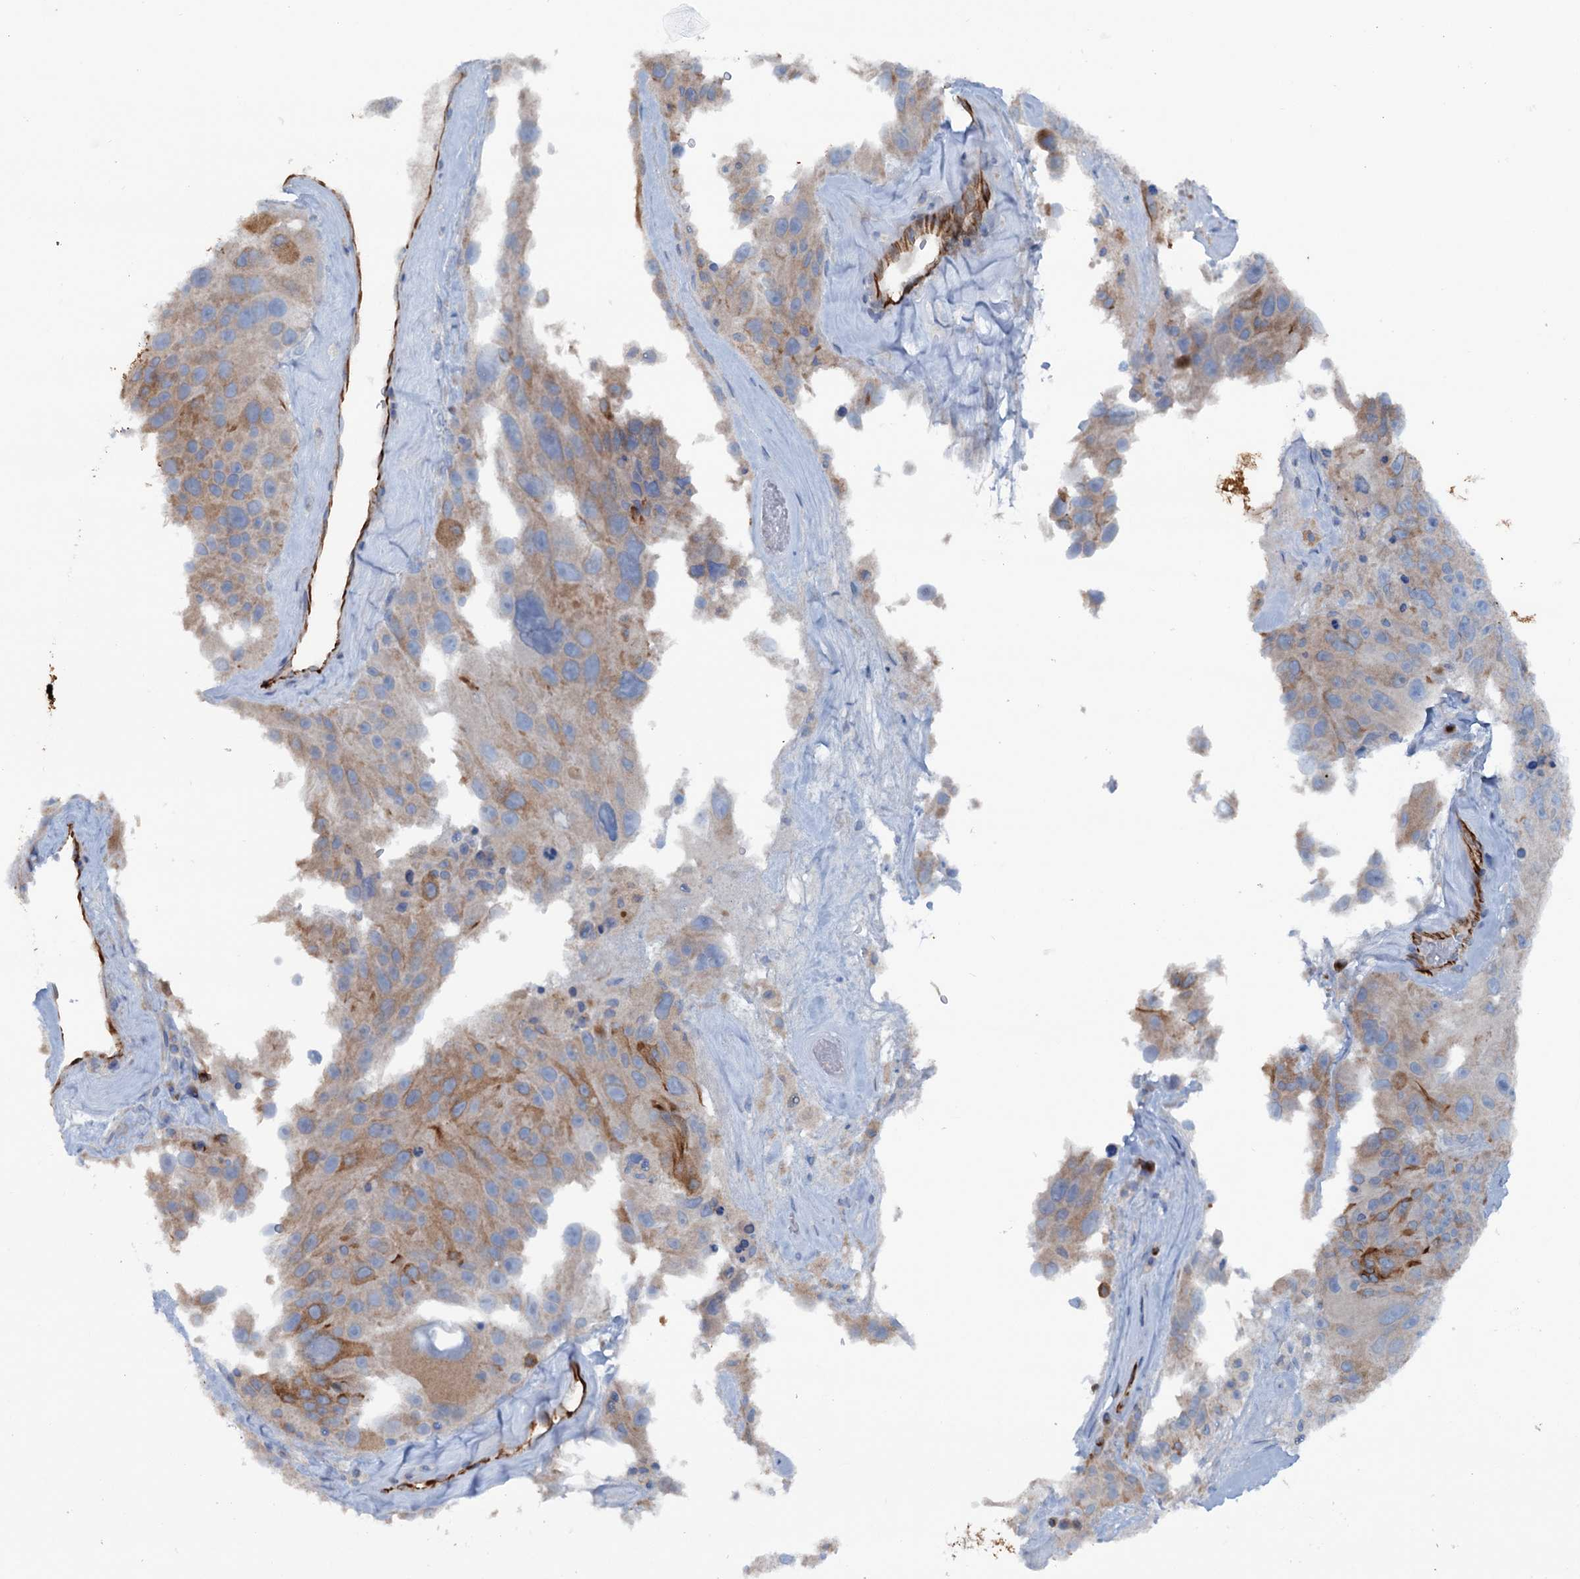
{"staining": {"intensity": "weak", "quantity": ">75%", "location": "cytoplasmic/membranous"}, "tissue": "melanoma", "cell_type": "Tumor cells", "image_type": "cancer", "snomed": [{"axis": "morphology", "description": "Malignant melanoma, Metastatic site"}, {"axis": "topography", "description": "Lymph node"}], "caption": "IHC (DAB) staining of human melanoma reveals weak cytoplasmic/membranous protein positivity in approximately >75% of tumor cells.", "gene": "CALCOCO1", "patient": {"sex": "male", "age": 62}}